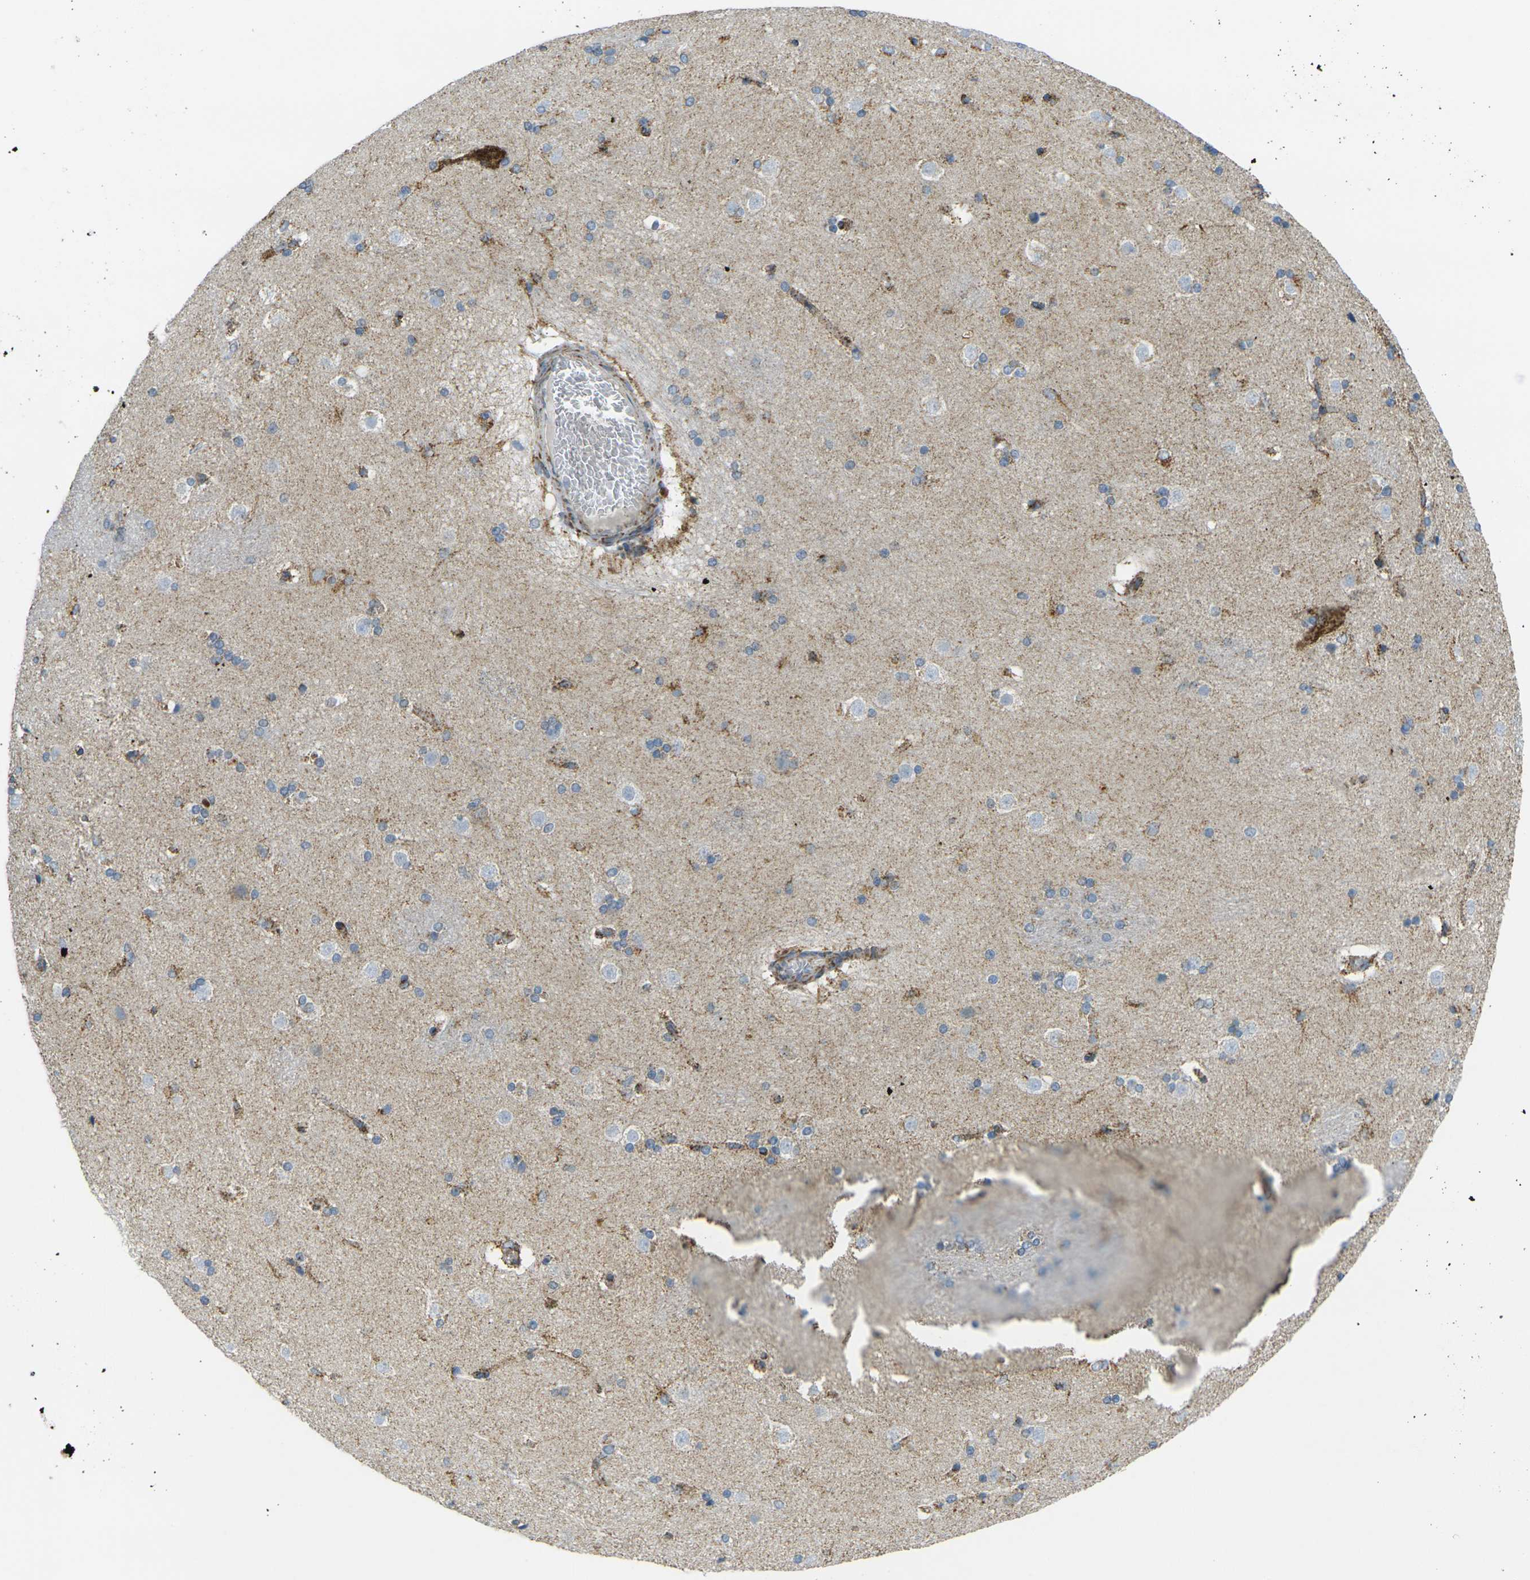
{"staining": {"intensity": "moderate", "quantity": "<25%", "location": "cytoplasmic/membranous"}, "tissue": "caudate", "cell_type": "Glial cells", "image_type": "normal", "snomed": [{"axis": "morphology", "description": "Normal tissue, NOS"}, {"axis": "topography", "description": "Lateral ventricle wall"}], "caption": "There is low levels of moderate cytoplasmic/membranous staining in glial cells of unremarkable caudate, as demonstrated by immunohistochemical staining (brown color).", "gene": "CYB5R1", "patient": {"sex": "female", "age": 19}}